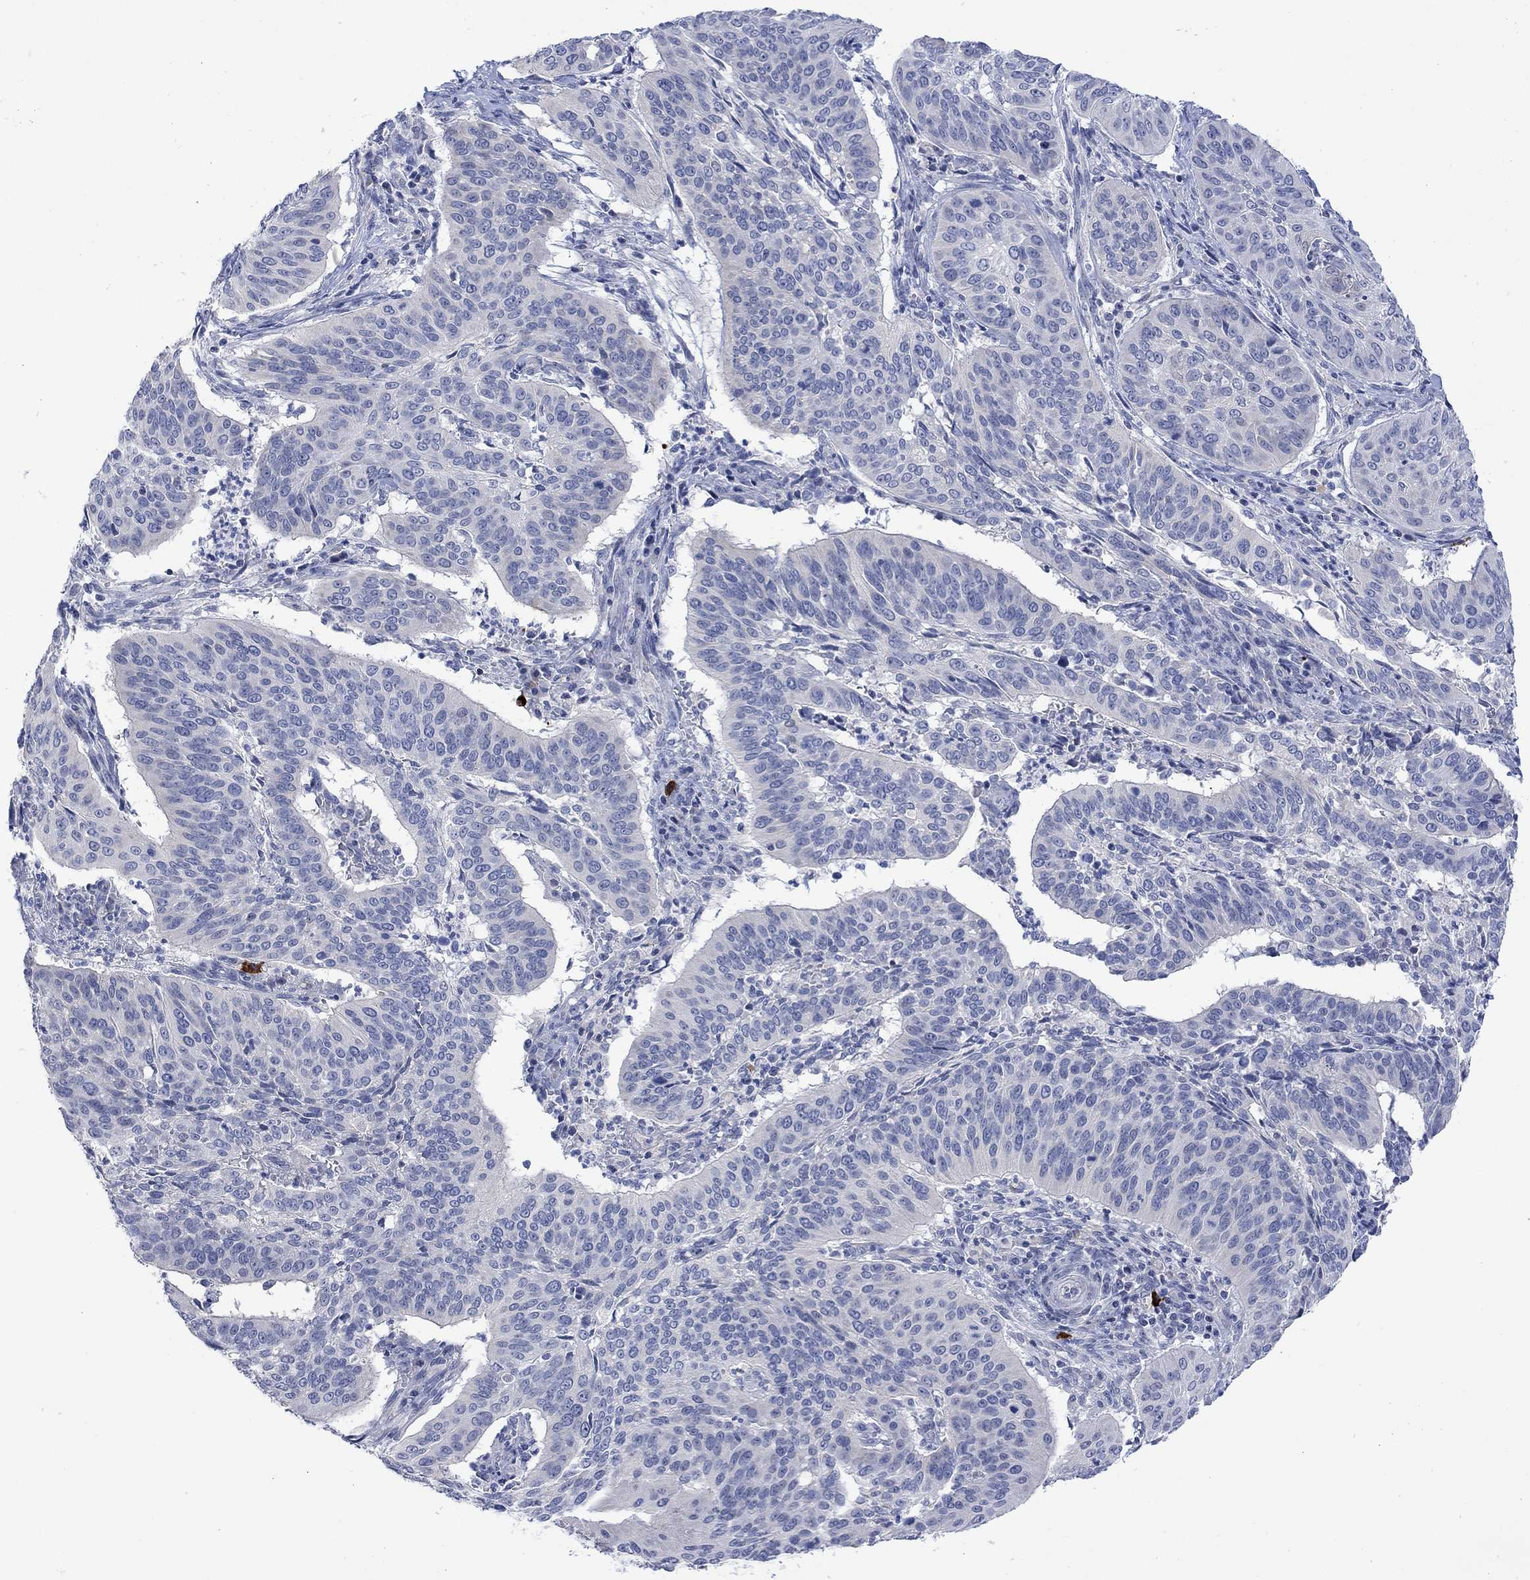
{"staining": {"intensity": "negative", "quantity": "none", "location": "none"}, "tissue": "cervical cancer", "cell_type": "Tumor cells", "image_type": "cancer", "snomed": [{"axis": "morphology", "description": "Normal tissue, NOS"}, {"axis": "morphology", "description": "Squamous cell carcinoma, NOS"}, {"axis": "topography", "description": "Cervix"}], "caption": "Cervical squamous cell carcinoma was stained to show a protein in brown. There is no significant positivity in tumor cells. The staining is performed using DAB (3,3'-diaminobenzidine) brown chromogen with nuclei counter-stained in using hematoxylin.", "gene": "DCX", "patient": {"sex": "female", "age": 39}}